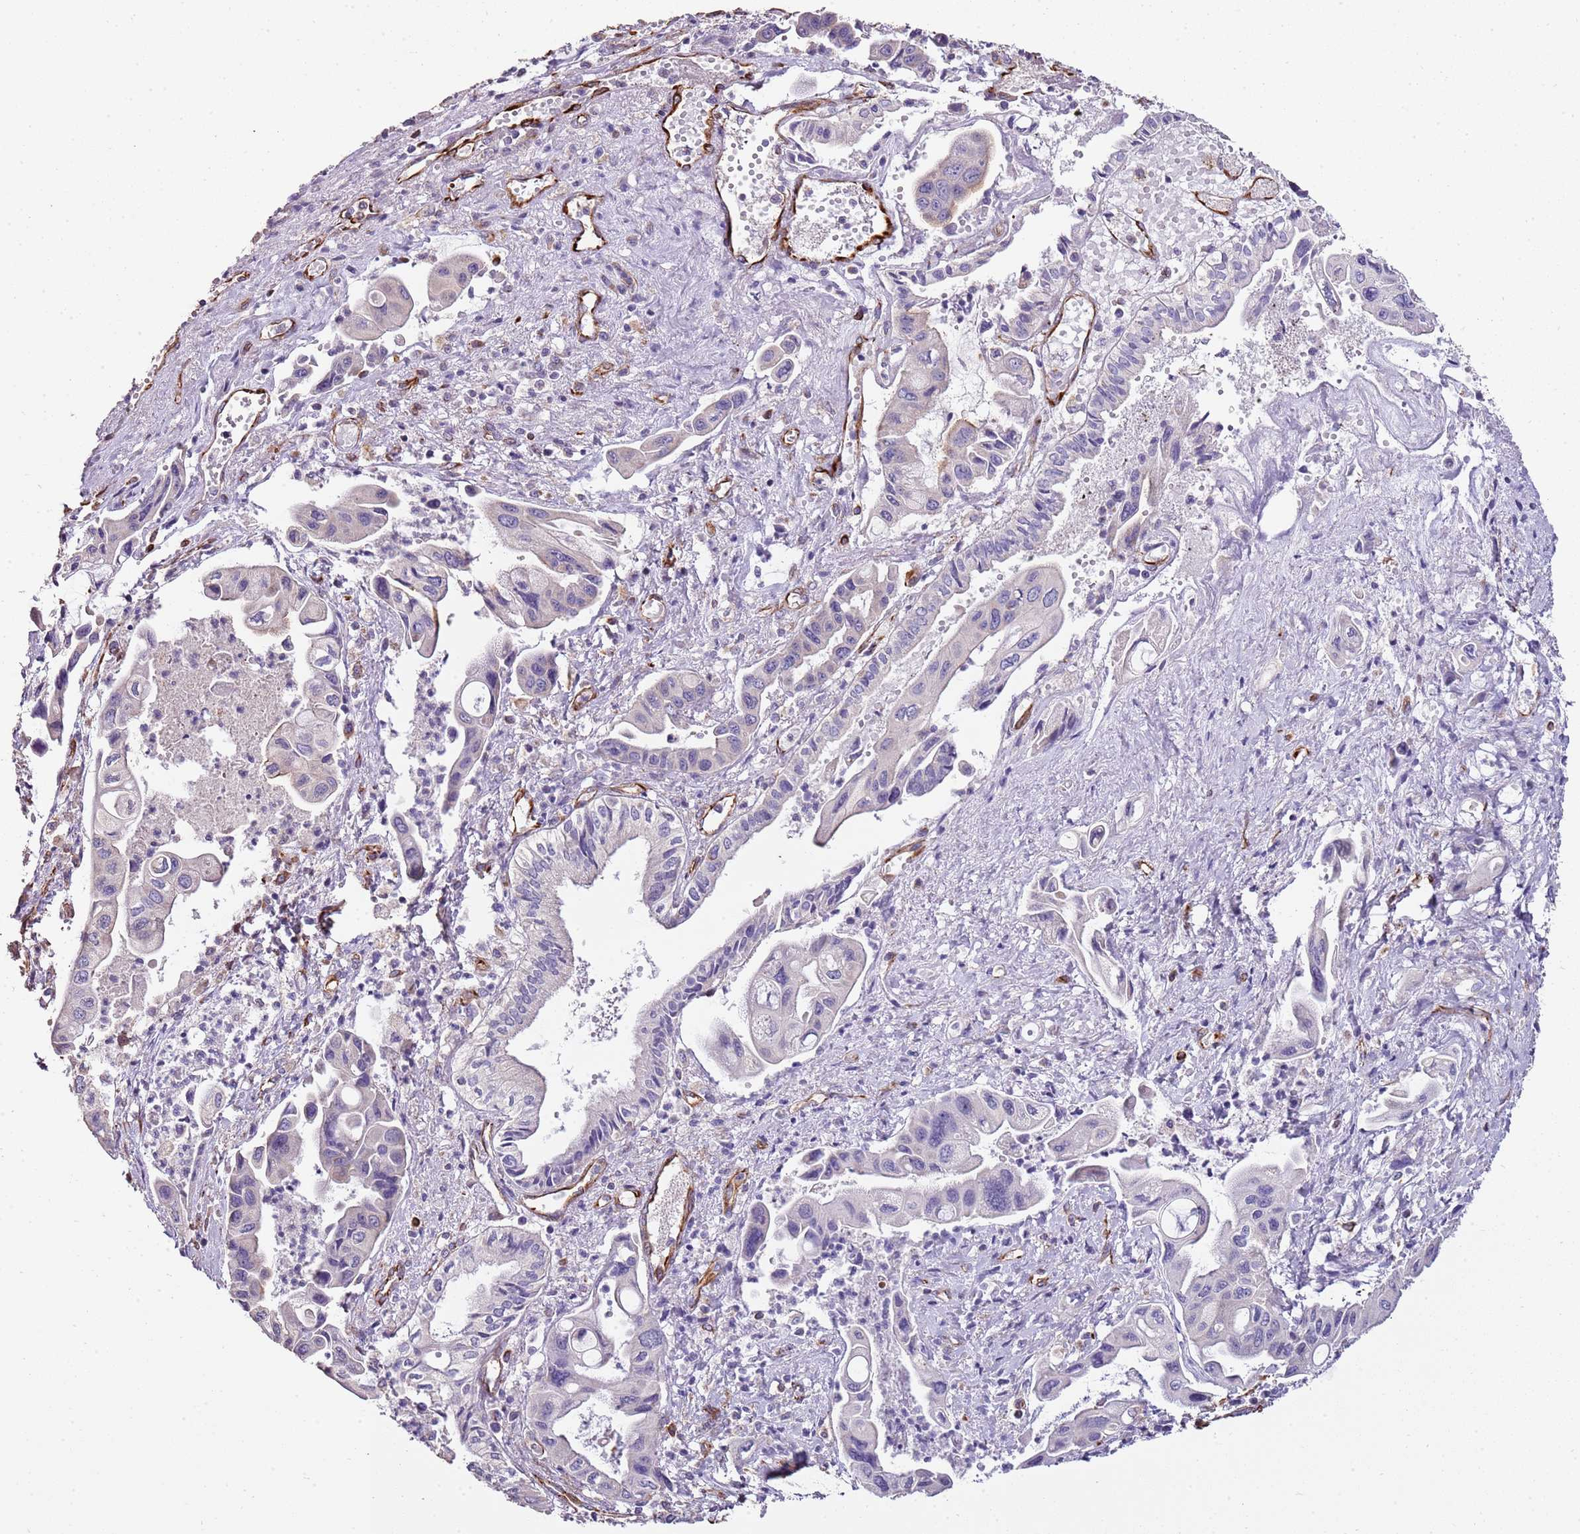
{"staining": {"intensity": "negative", "quantity": "none", "location": "none"}, "tissue": "pancreatic cancer", "cell_type": "Tumor cells", "image_type": "cancer", "snomed": [{"axis": "morphology", "description": "Adenocarcinoma, NOS"}, {"axis": "topography", "description": "Pancreas"}], "caption": "Tumor cells are negative for protein expression in human adenocarcinoma (pancreatic).", "gene": "ZNF786", "patient": {"sex": "female", "age": 50}}